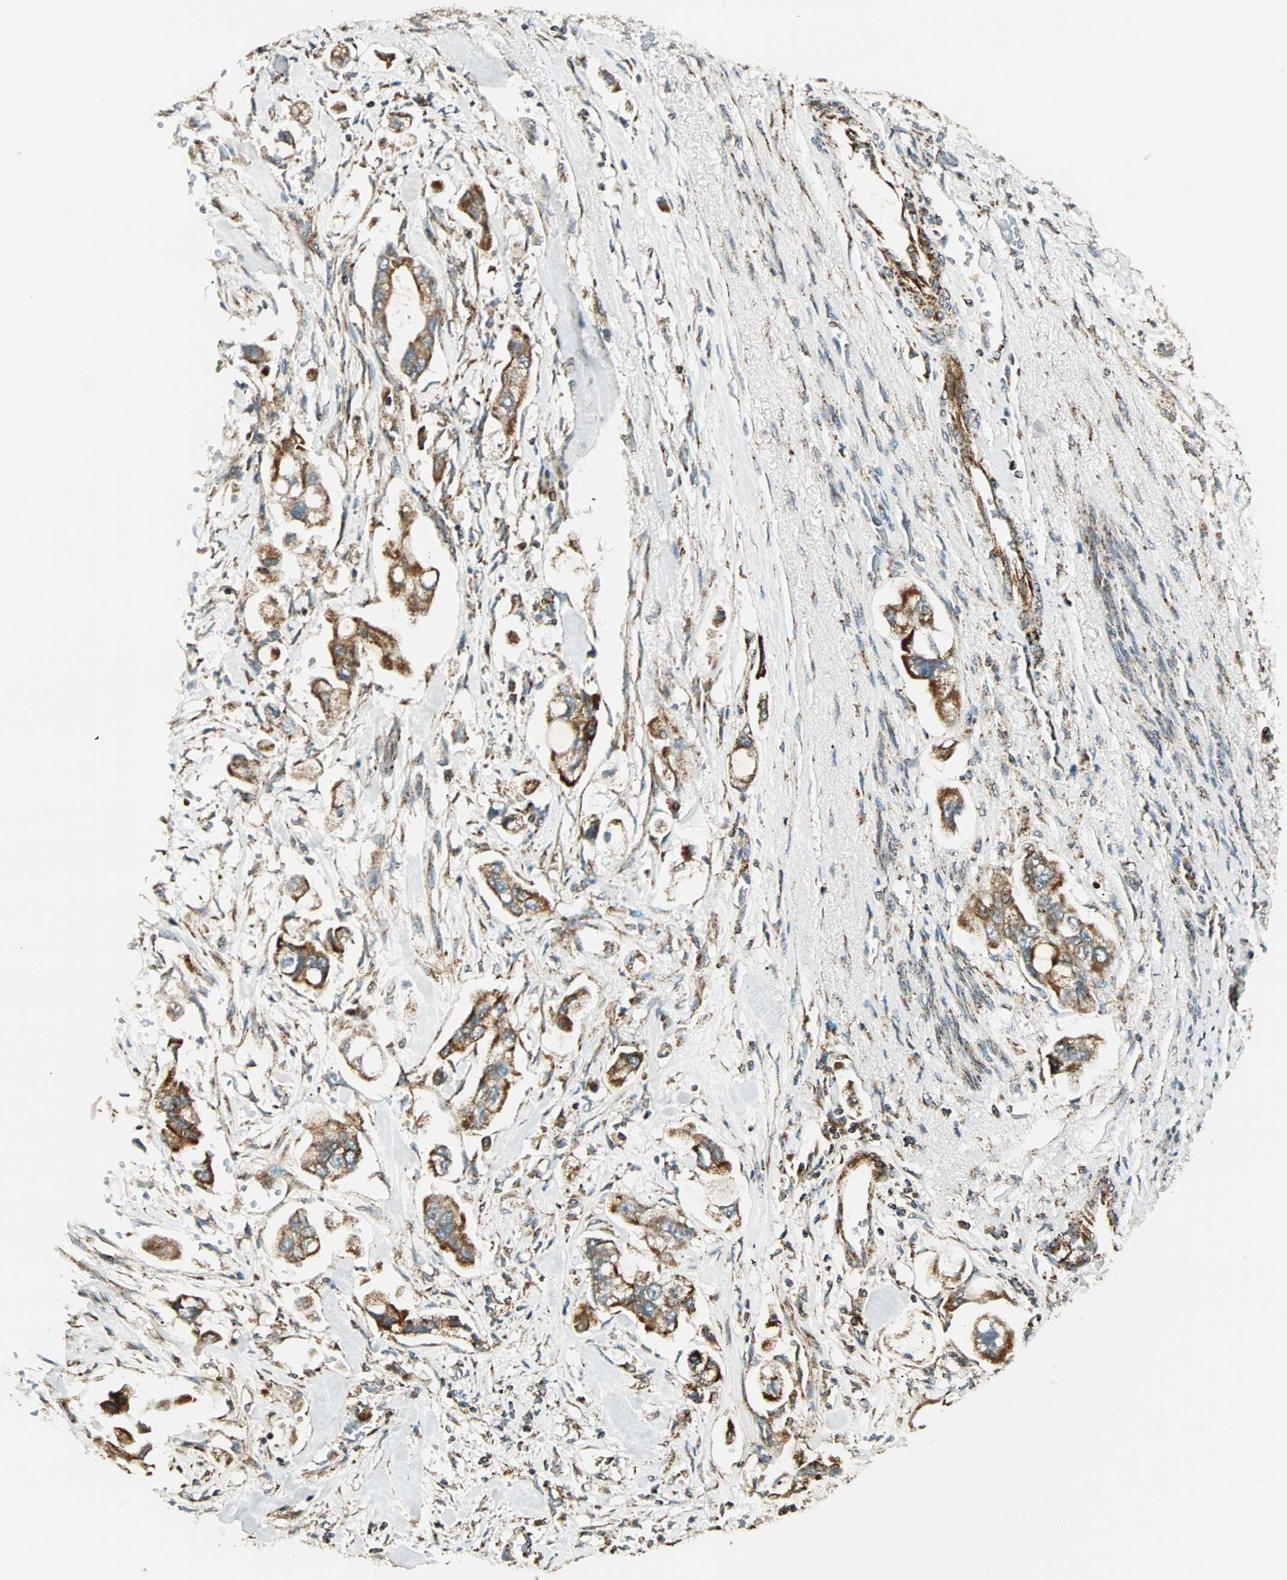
{"staining": {"intensity": "weak", "quantity": ">75%", "location": "cytoplasmic/membranous"}, "tissue": "stomach cancer", "cell_type": "Tumor cells", "image_type": "cancer", "snomed": [{"axis": "morphology", "description": "Adenocarcinoma, NOS"}, {"axis": "topography", "description": "Stomach"}], "caption": "Immunohistochemical staining of human stomach adenocarcinoma displays low levels of weak cytoplasmic/membranous staining in about >75% of tumor cells.", "gene": "SPRY4", "patient": {"sex": "male", "age": 62}}